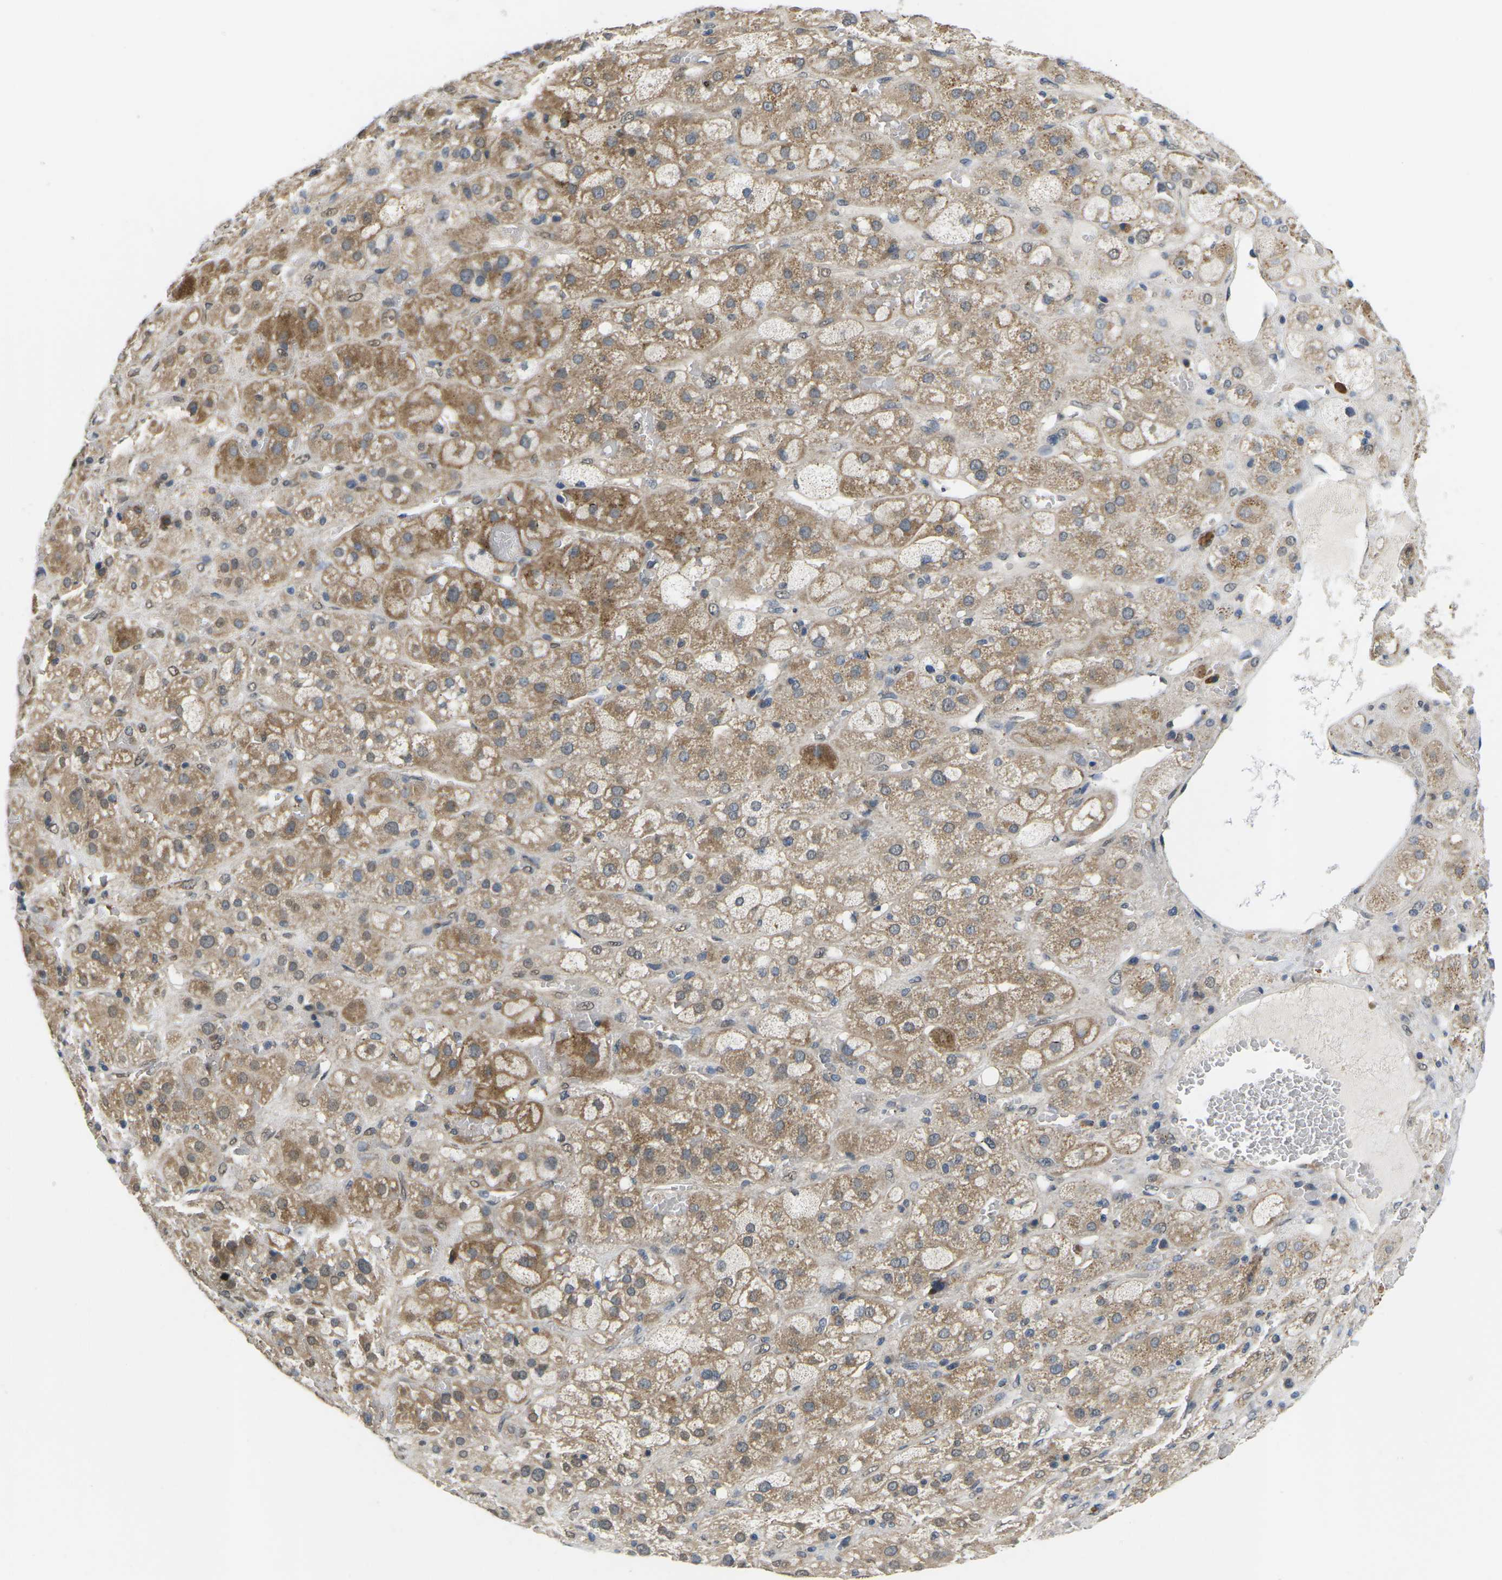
{"staining": {"intensity": "moderate", "quantity": "25%-75%", "location": "cytoplasmic/membranous"}, "tissue": "adrenal gland", "cell_type": "Glandular cells", "image_type": "normal", "snomed": [{"axis": "morphology", "description": "Normal tissue, NOS"}, {"axis": "topography", "description": "Adrenal gland"}], "caption": "Benign adrenal gland was stained to show a protein in brown. There is medium levels of moderate cytoplasmic/membranous staining in approximately 25%-75% of glandular cells. The protein of interest is stained brown, and the nuclei are stained in blue (DAB IHC with brightfield microscopy, high magnification).", "gene": "ERBB4", "patient": {"sex": "female", "age": 47}}